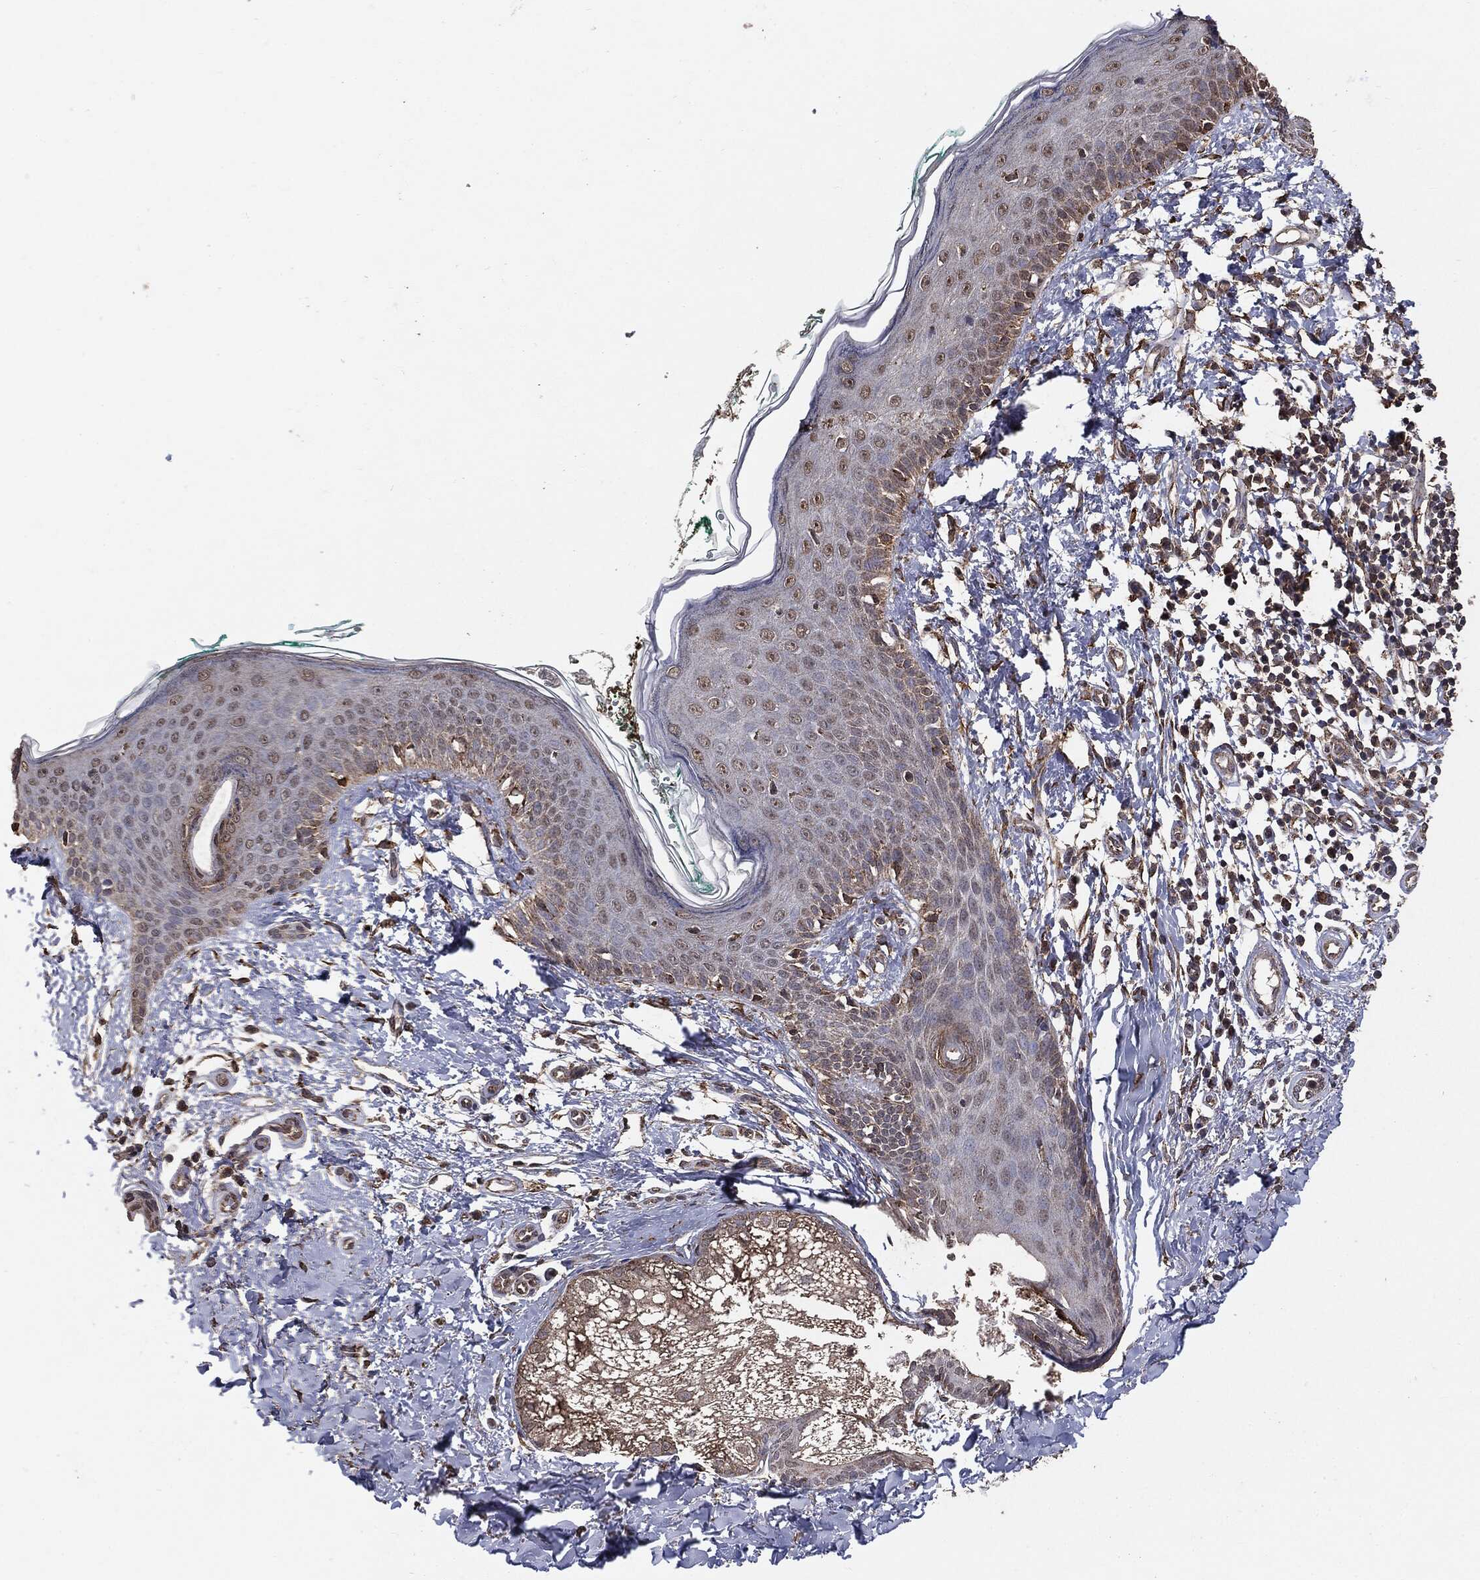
{"staining": {"intensity": "moderate", "quantity": "25%-75%", "location": "cytoplasmic/membranous"}, "tissue": "skin", "cell_type": "Fibroblasts", "image_type": "normal", "snomed": [{"axis": "morphology", "description": "Normal tissue, NOS"}, {"axis": "morphology", "description": "Basal cell carcinoma"}, {"axis": "topography", "description": "Skin"}], "caption": "DAB immunohistochemical staining of normal human skin reveals moderate cytoplasmic/membranous protein expression in about 25%-75% of fibroblasts. The staining was performed using DAB, with brown indicating positive protein expression. Nuclei are stained blue with hematoxylin.", "gene": "MTOR", "patient": {"sex": "male", "age": 33}}